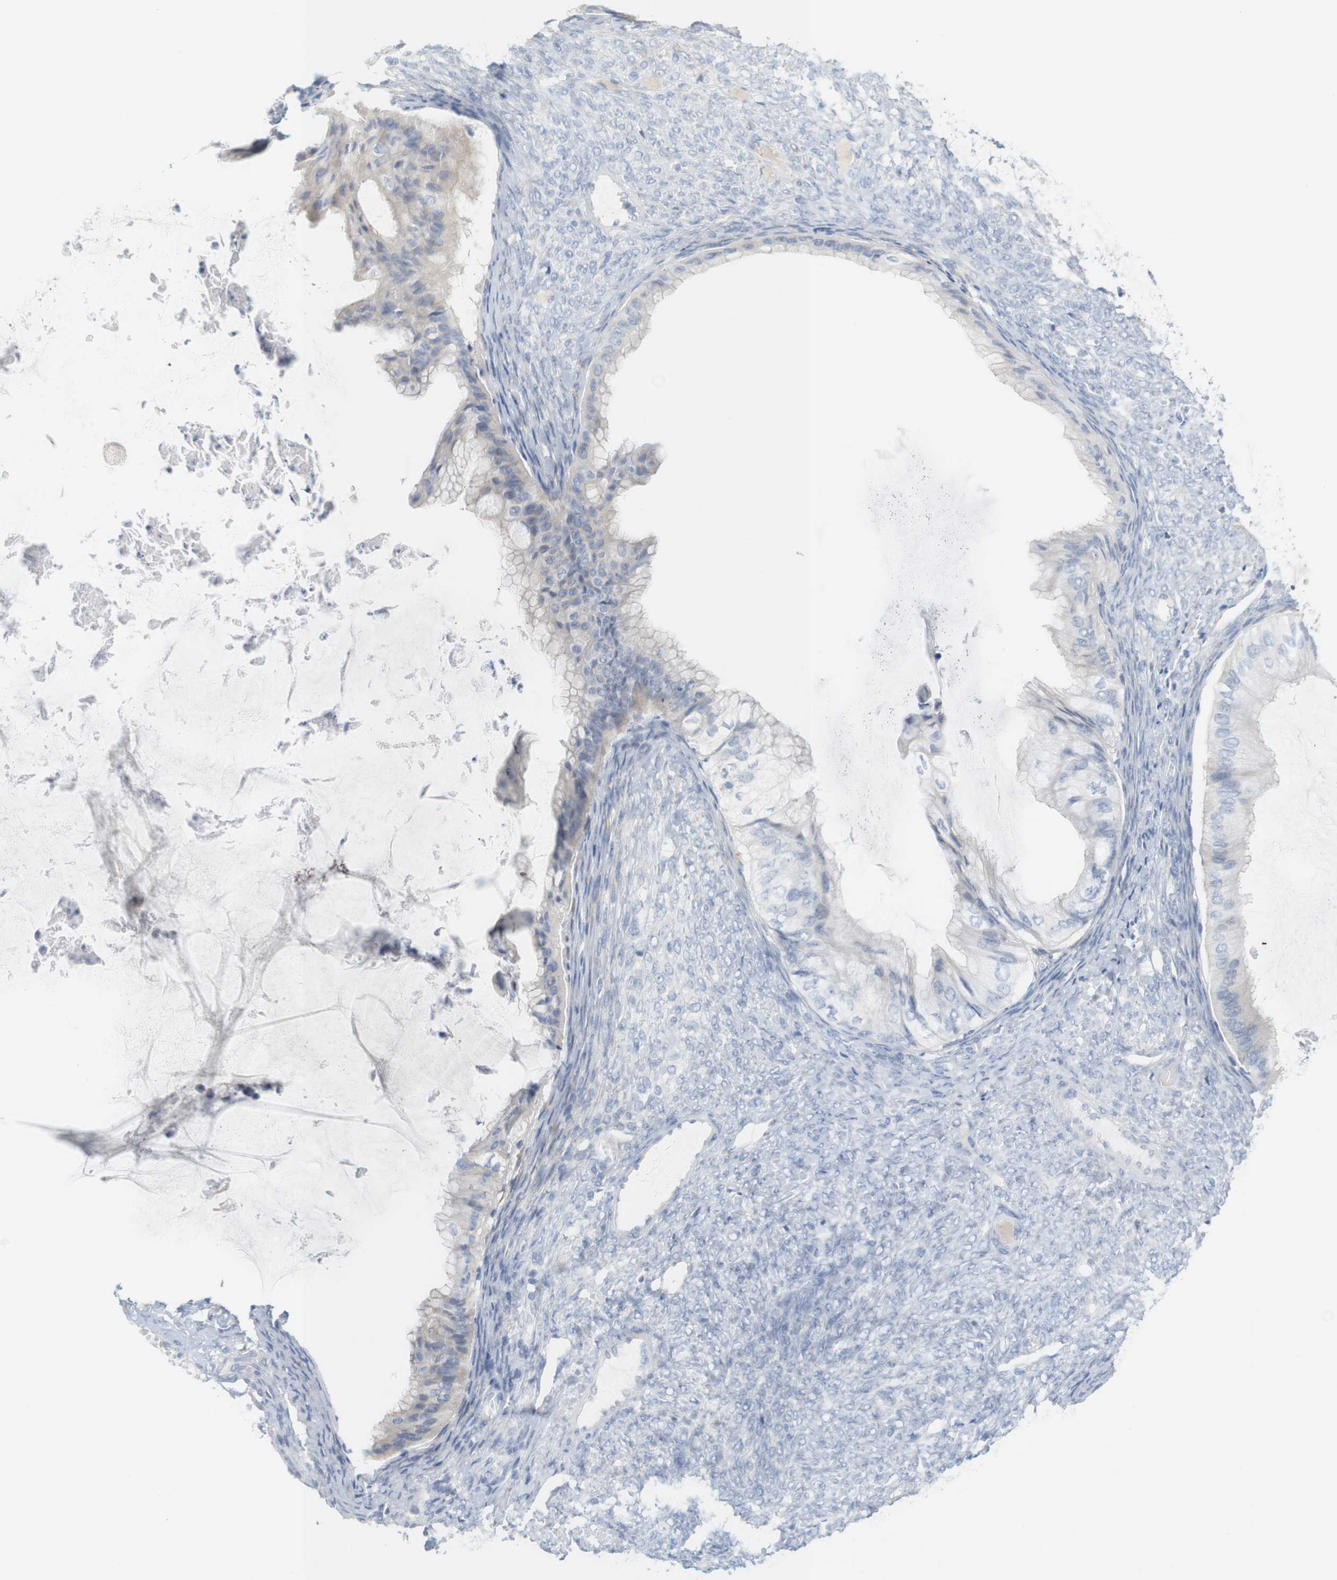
{"staining": {"intensity": "negative", "quantity": "none", "location": "none"}, "tissue": "ovarian cancer", "cell_type": "Tumor cells", "image_type": "cancer", "snomed": [{"axis": "morphology", "description": "Cystadenocarcinoma, mucinous, NOS"}, {"axis": "topography", "description": "Ovary"}], "caption": "A high-resolution image shows immunohistochemistry (IHC) staining of ovarian mucinous cystadenocarcinoma, which exhibits no significant positivity in tumor cells.", "gene": "RGS9", "patient": {"sex": "female", "age": 61}}